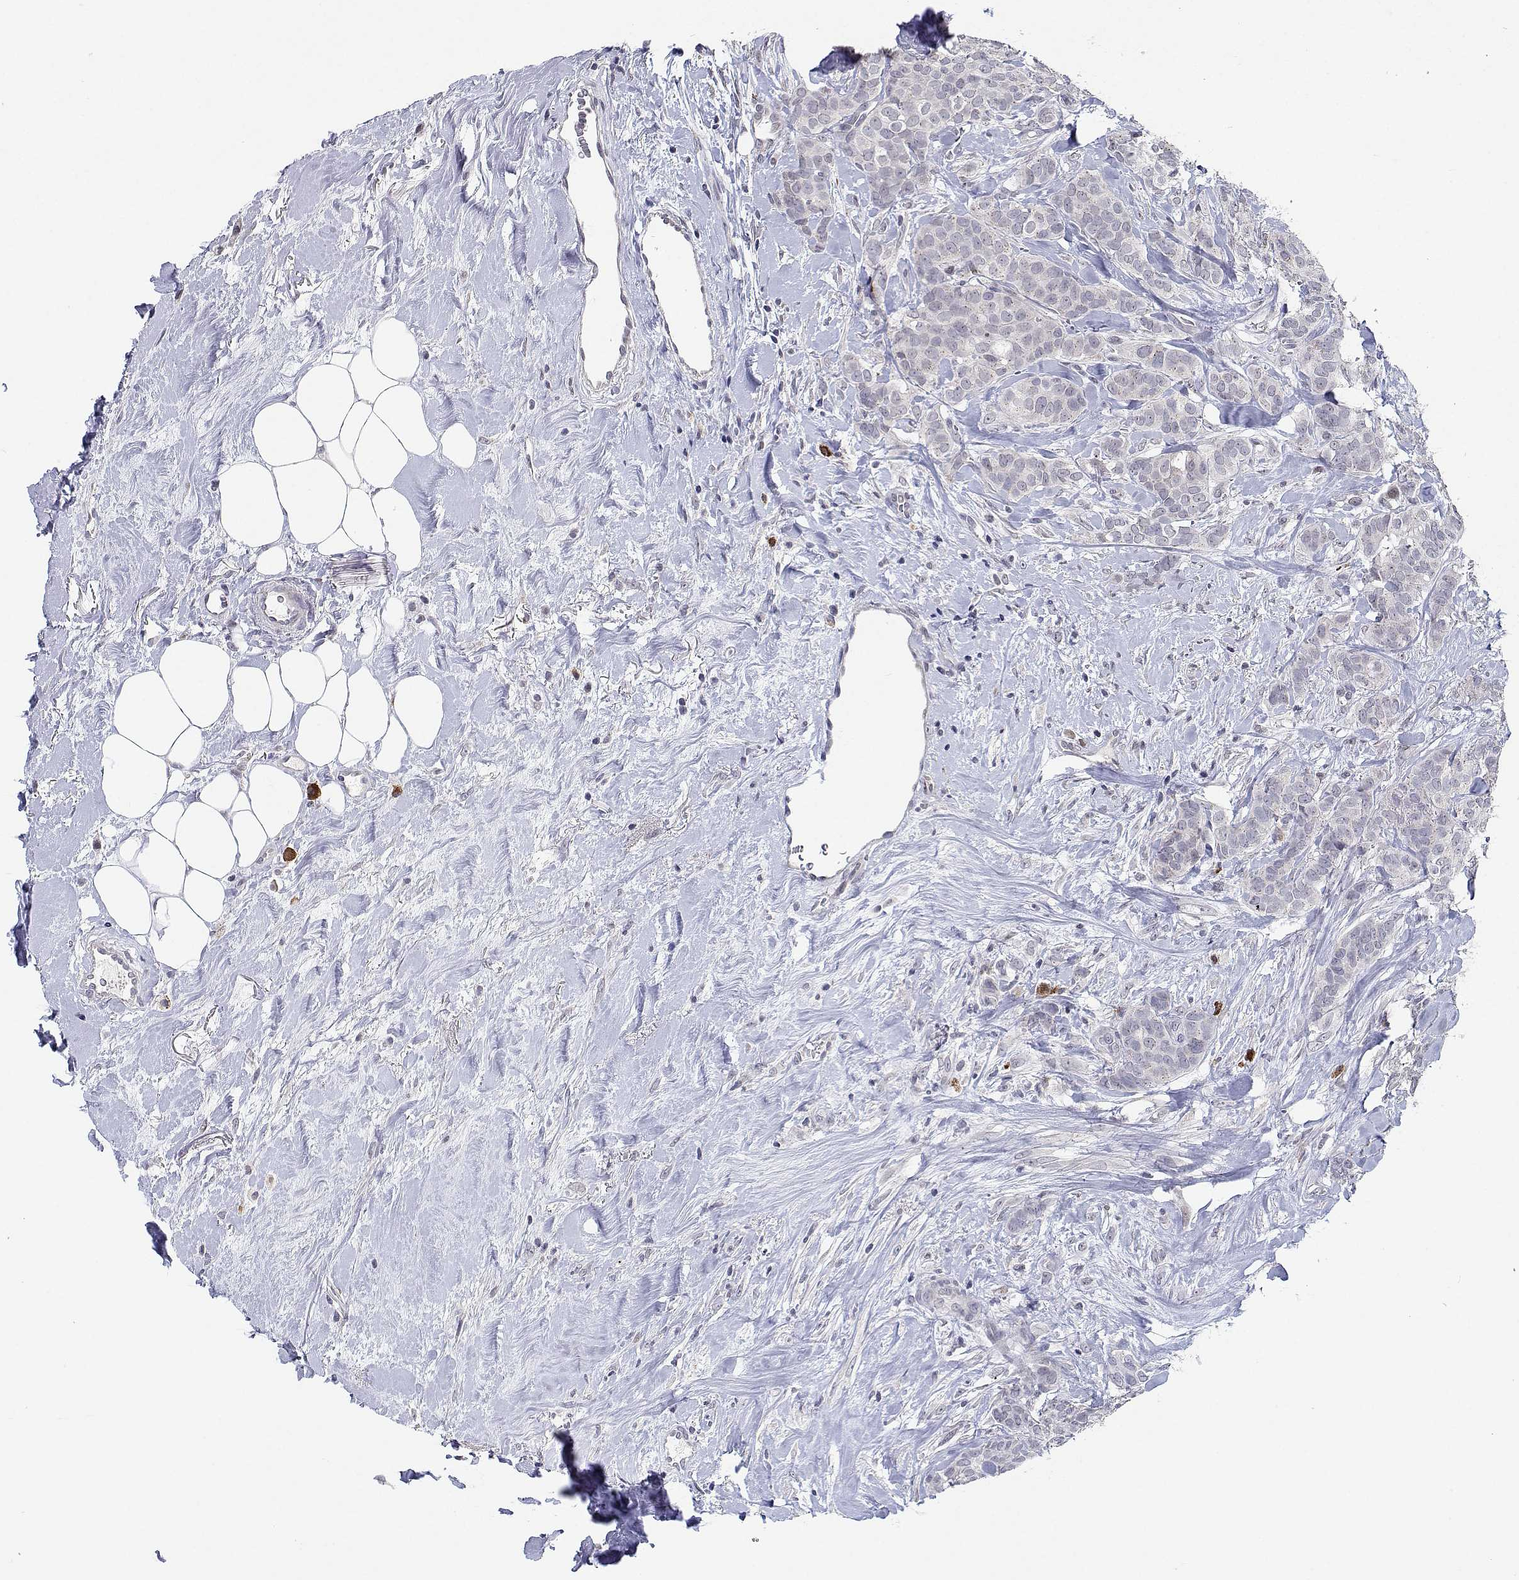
{"staining": {"intensity": "negative", "quantity": "none", "location": "none"}, "tissue": "breast cancer", "cell_type": "Tumor cells", "image_type": "cancer", "snomed": [{"axis": "morphology", "description": "Duct carcinoma"}, {"axis": "topography", "description": "Breast"}], "caption": "Human breast cancer (invasive ductal carcinoma) stained for a protein using immunohistochemistry displays no expression in tumor cells.", "gene": "RBPJL", "patient": {"sex": "female", "age": 84}}